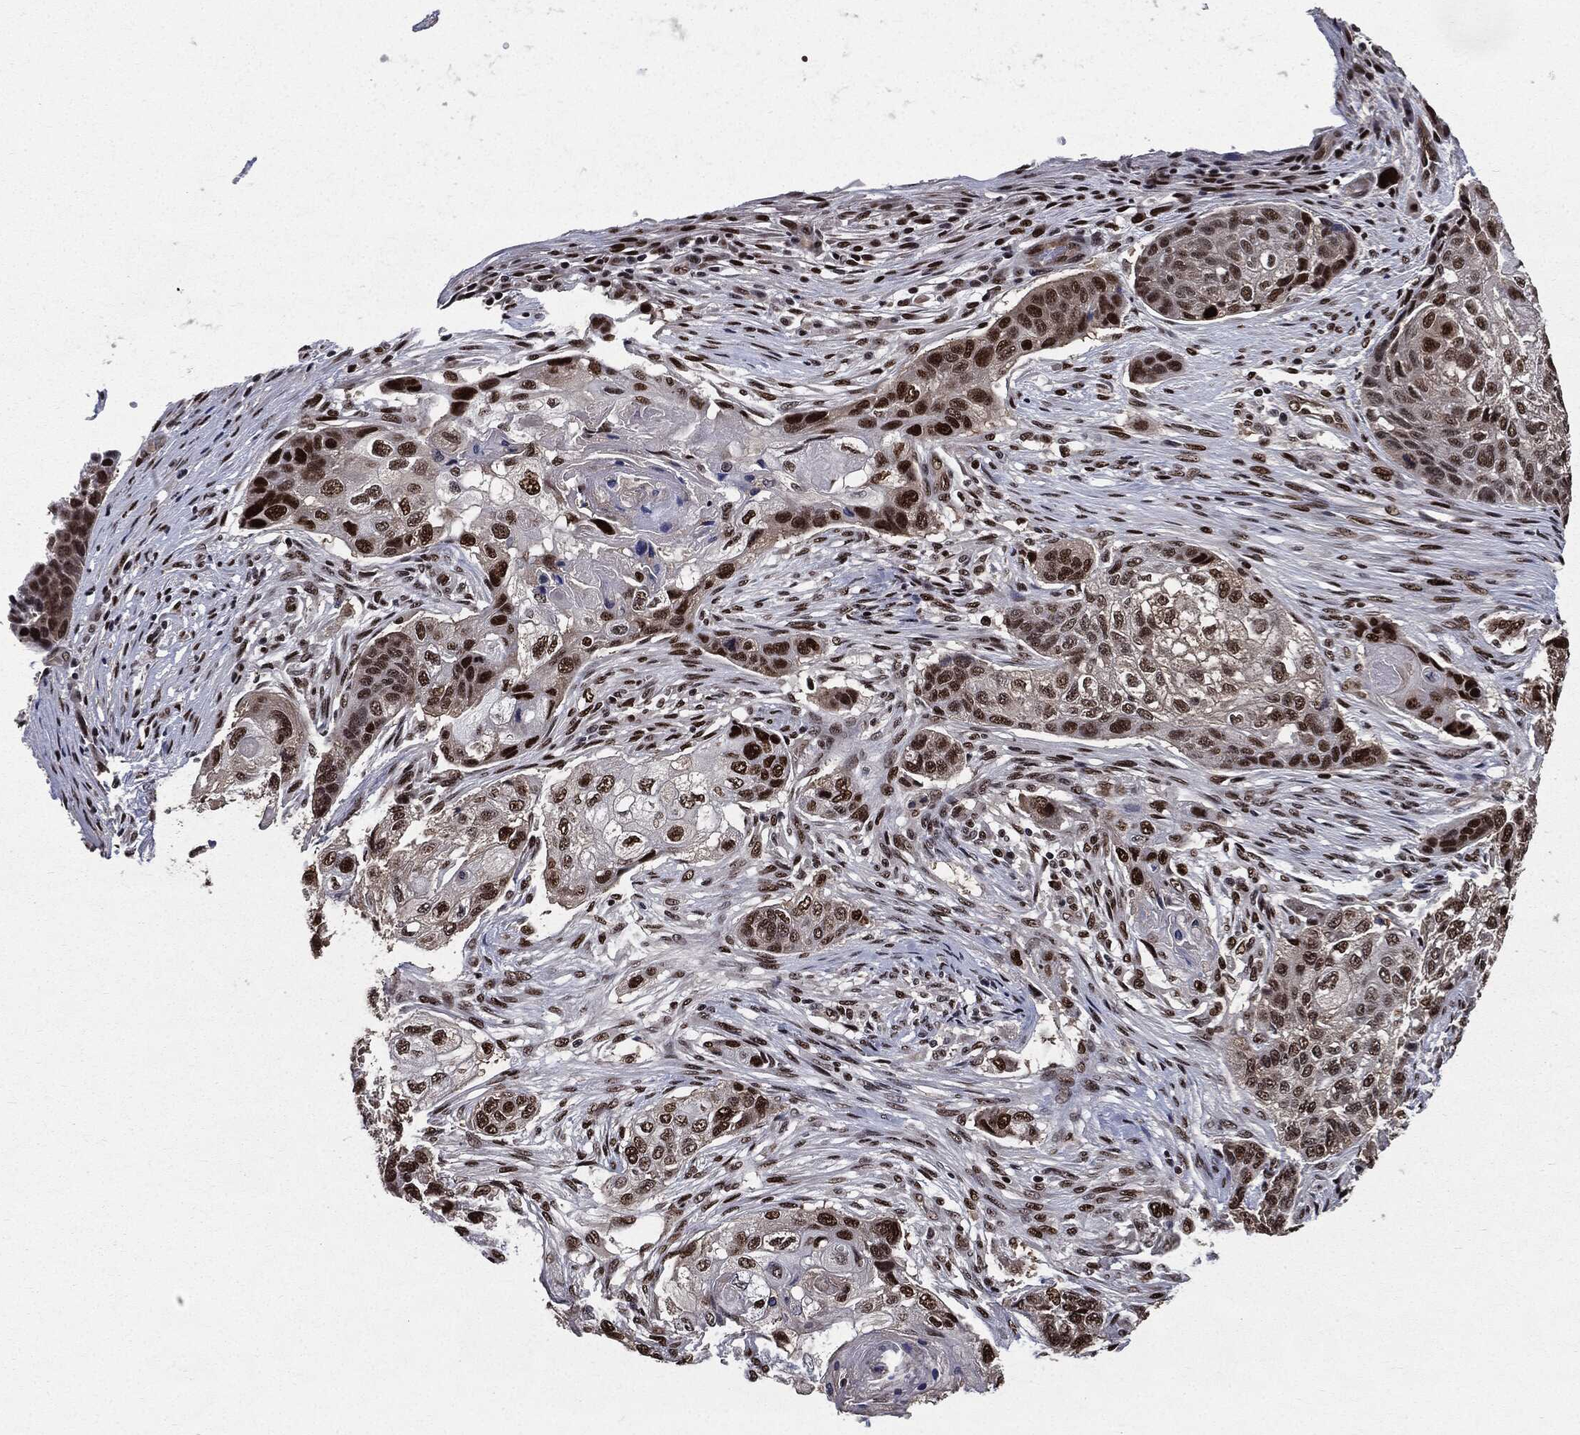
{"staining": {"intensity": "strong", "quantity": "<25%", "location": "nuclear"}, "tissue": "lung cancer", "cell_type": "Tumor cells", "image_type": "cancer", "snomed": [{"axis": "morphology", "description": "Normal tissue, NOS"}, {"axis": "morphology", "description": "Squamous cell carcinoma, NOS"}, {"axis": "topography", "description": "Bronchus"}, {"axis": "topography", "description": "Lung"}], "caption": "Lung cancer stained for a protein demonstrates strong nuclear positivity in tumor cells.", "gene": "JUN", "patient": {"sex": "male", "age": 69}}